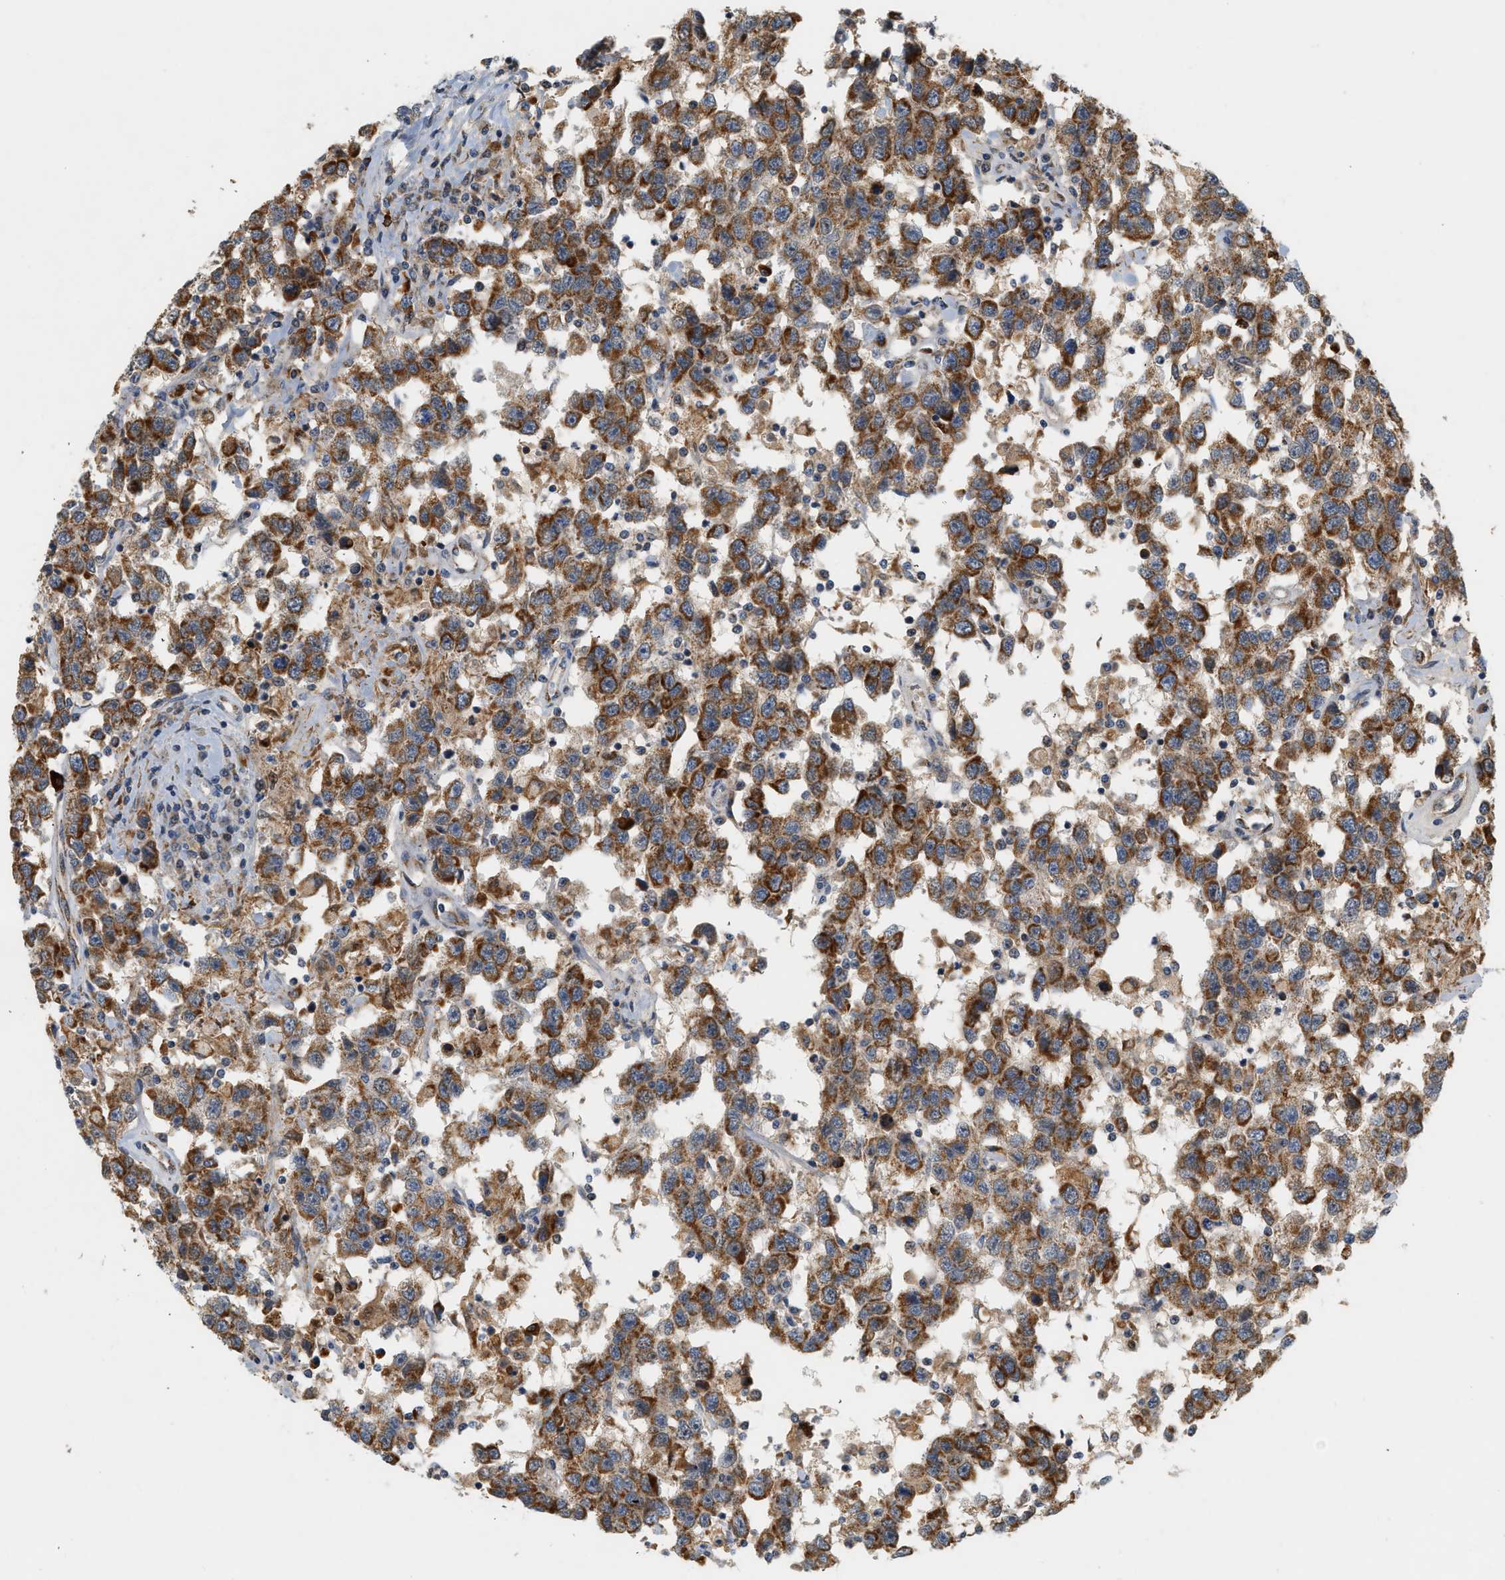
{"staining": {"intensity": "strong", "quantity": ">75%", "location": "cytoplasmic/membranous"}, "tissue": "testis cancer", "cell_type": "Tumor cells", "image_type": "cancer", "snomed": [{"axis": "morphology", "description": "Seminoma, NOS"}, {"axis": "topography", "description": "Testis"}], "caption": "Strong cytoplasmic/membranous positivity is identified in approximately >75% of tumor cells in testis seminoma.", "gene": "MCU", "patient": {"sex": "male", "age": 41}}